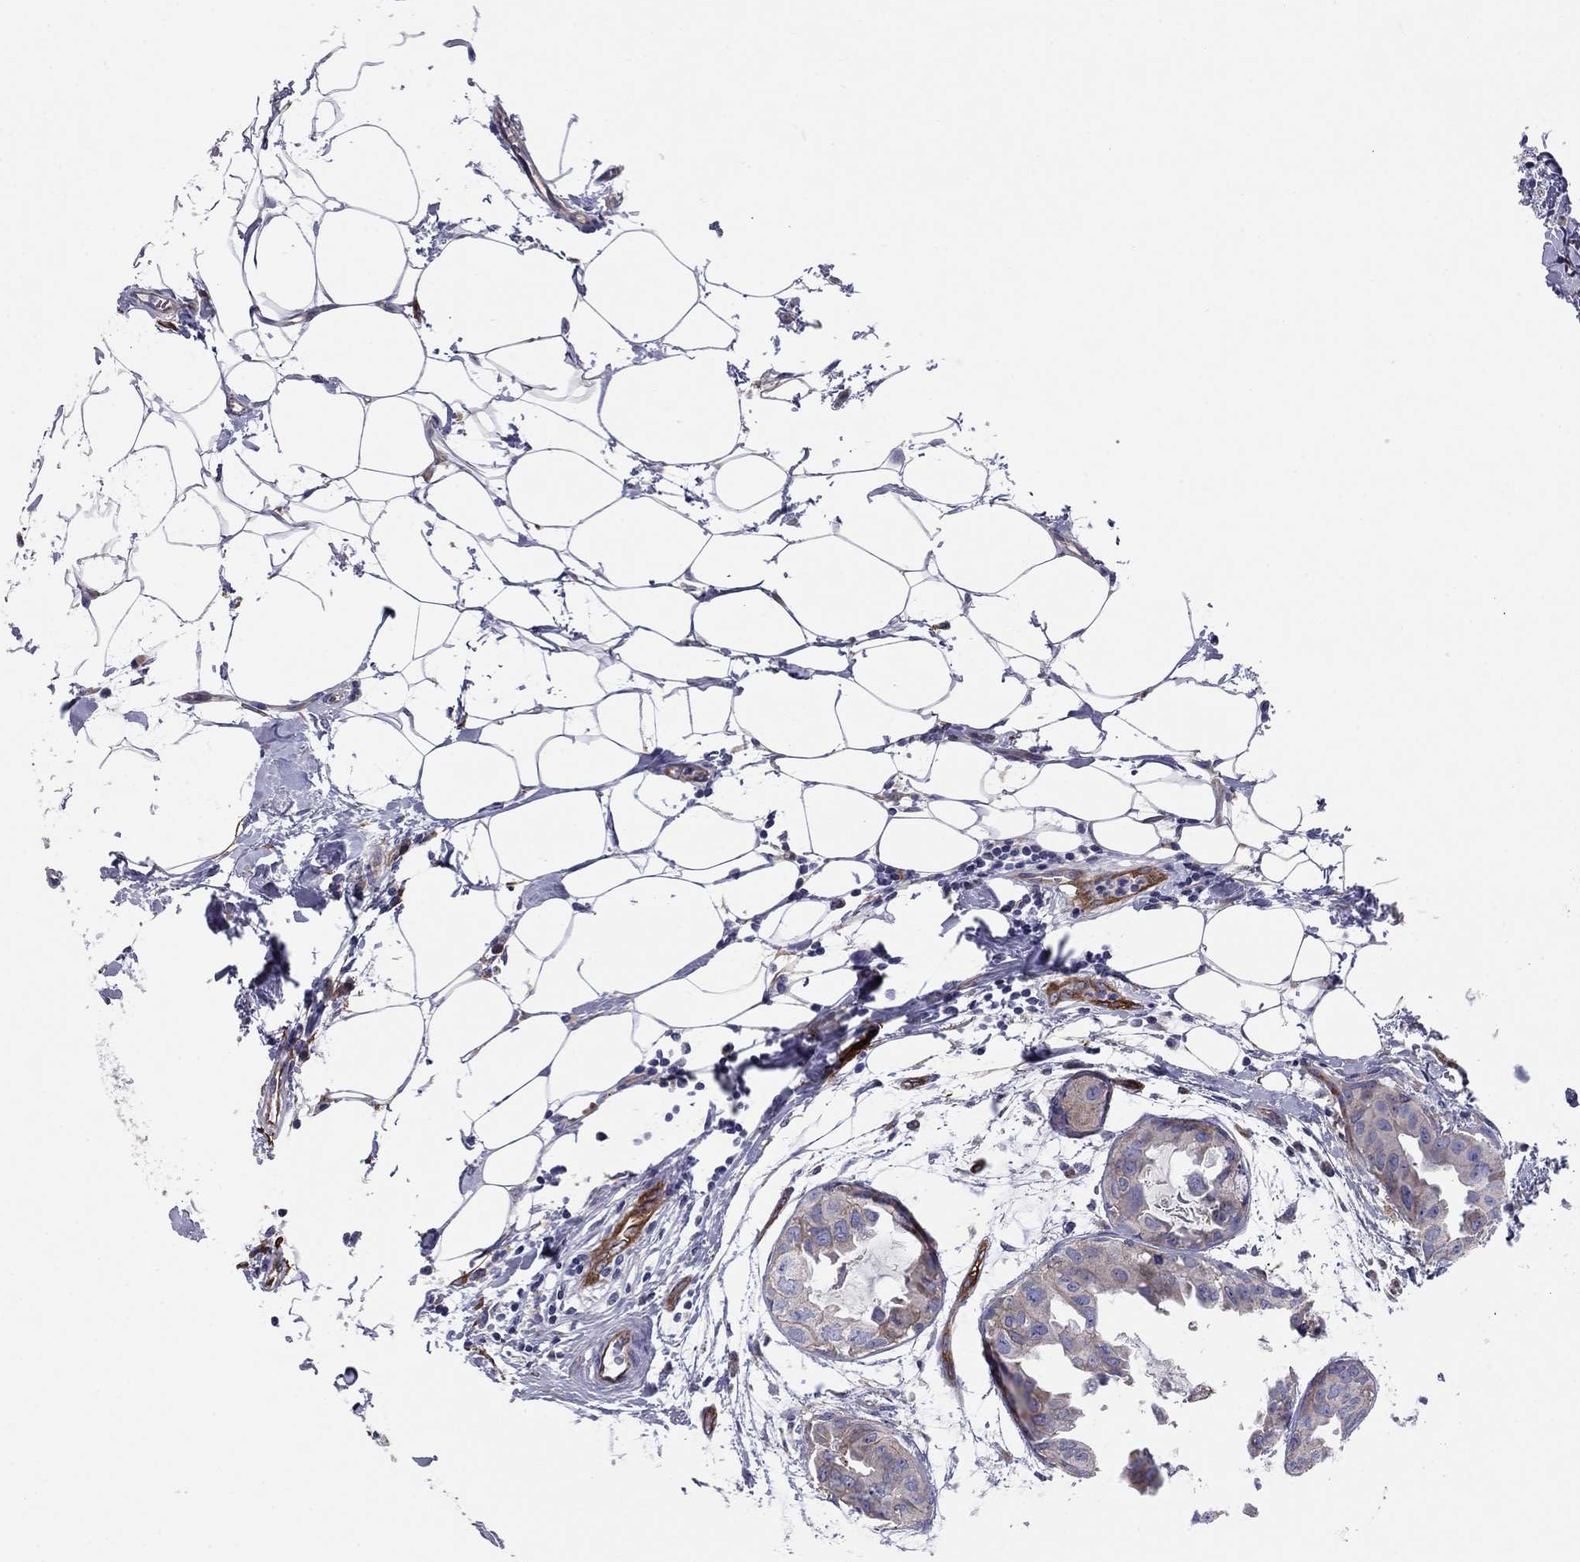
{"staining": {"intensity": "negative", "quantity": "none", "location": "none"}, "tissue": "breast cancer", "cell_type": "Tumor cells", "image_type": "cancer", "snomed": [{"axis": "morphology", "description": "Normal tissue, NOS"}, {"axis": "morphology", "description": "Duct carcinoma"}, {"axis": "topography", "description": "Breast"}], "caption": "A high-resolution photomicrograph shows immunohistochemistry (IHC) staining of breast intraductal carcinoma, which demonstrates no significant positivity in tumor cells.", "gene": "EMP2", "patient": {"sex": "female", "age": 40}}